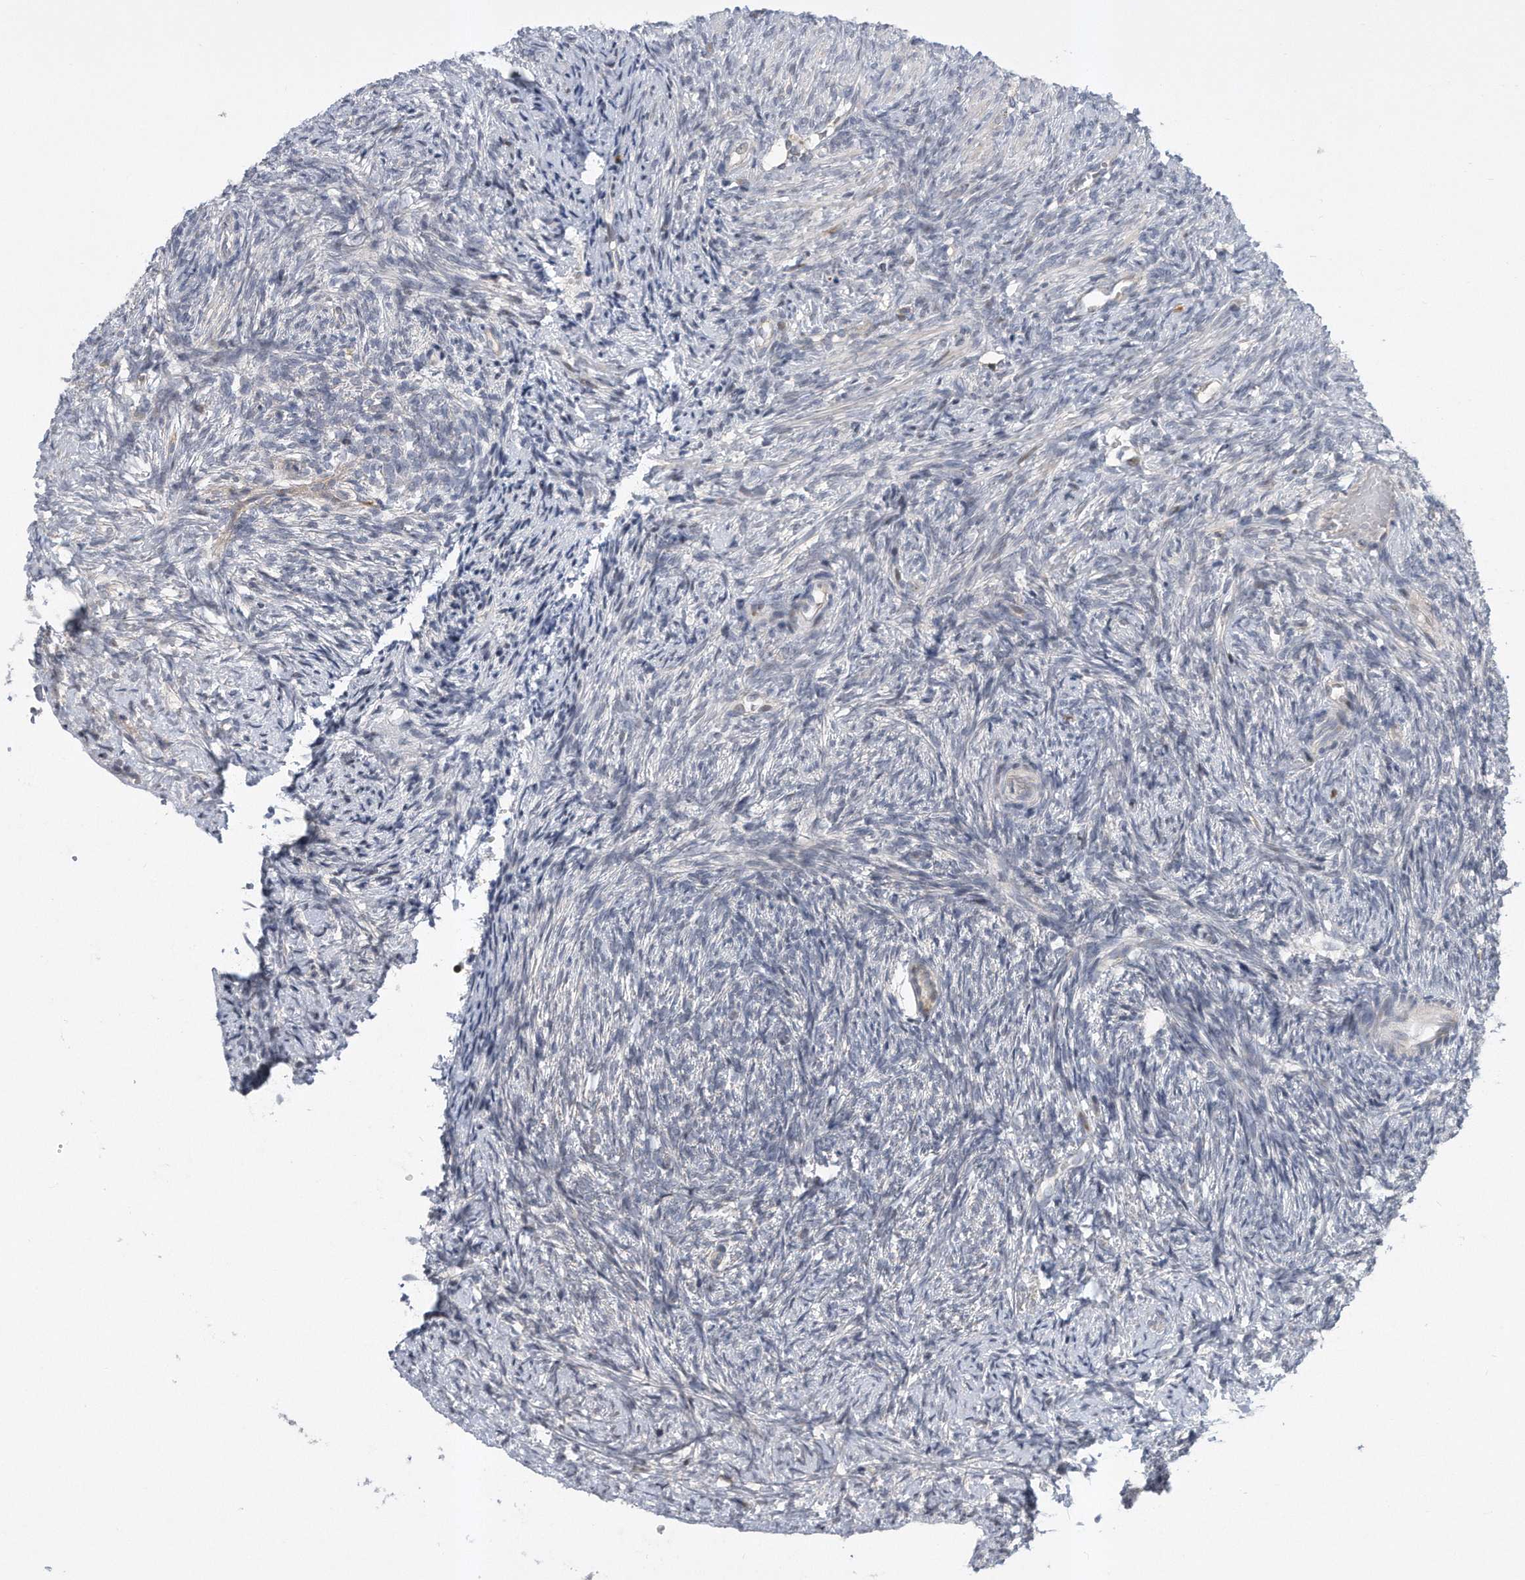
{"staining": {"intensity": "weak", "quantity": "25%-75%", "location": "cytoplasmic/membranous"}, "tissue": "ovary", "cell_type": "Follicle cells", "image_type": "normal", "snomed": [{"axis": "morphology", "description": "Normal tissue, NOS"}, {"axis": "topography", "description": "Ovary"}], "caption": "Protein staining of normal ovary demonstrates weak cytoplasmic/membranous expression in approximately 25%-75% of follicle cells.", "gene": "PGBD2", "patient": {"sex": "female", "age": 41}}